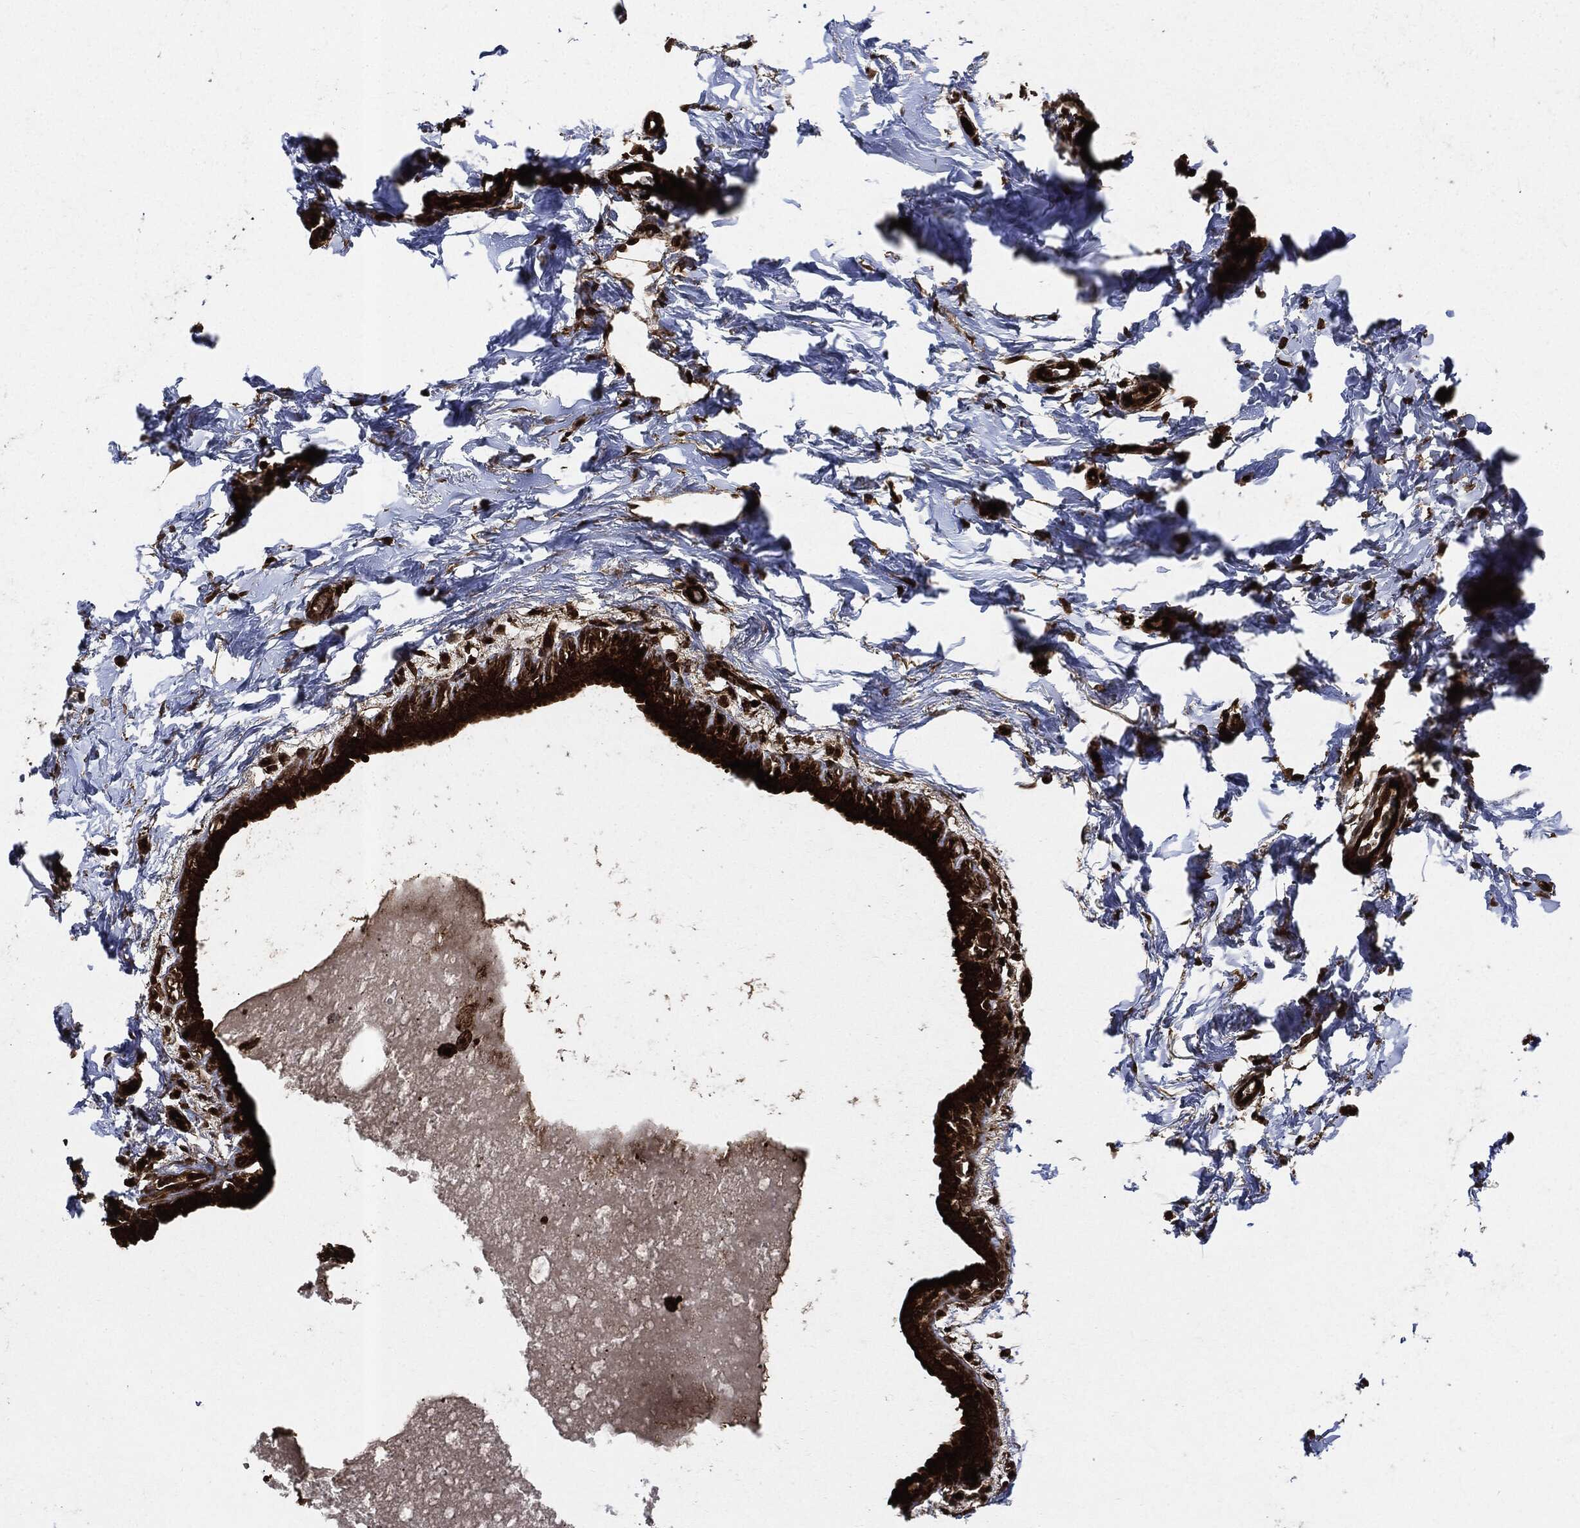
{"staining": {"intensity": "negative", "quantity": "none", "location": "none"}, "tissue": "breast", "cell_type": "Adipocytes", "image_type": "normal", "snomed": [{"axis": "morphology", "description": "Normal tissue, NOS"}, {"axis": "topography", "description": "Breast"}], "caption": "The image displays no staining of adipocytes in benign breast.", "gene": "YWHAB", "patient": {"sex": "female", "age": 37}}